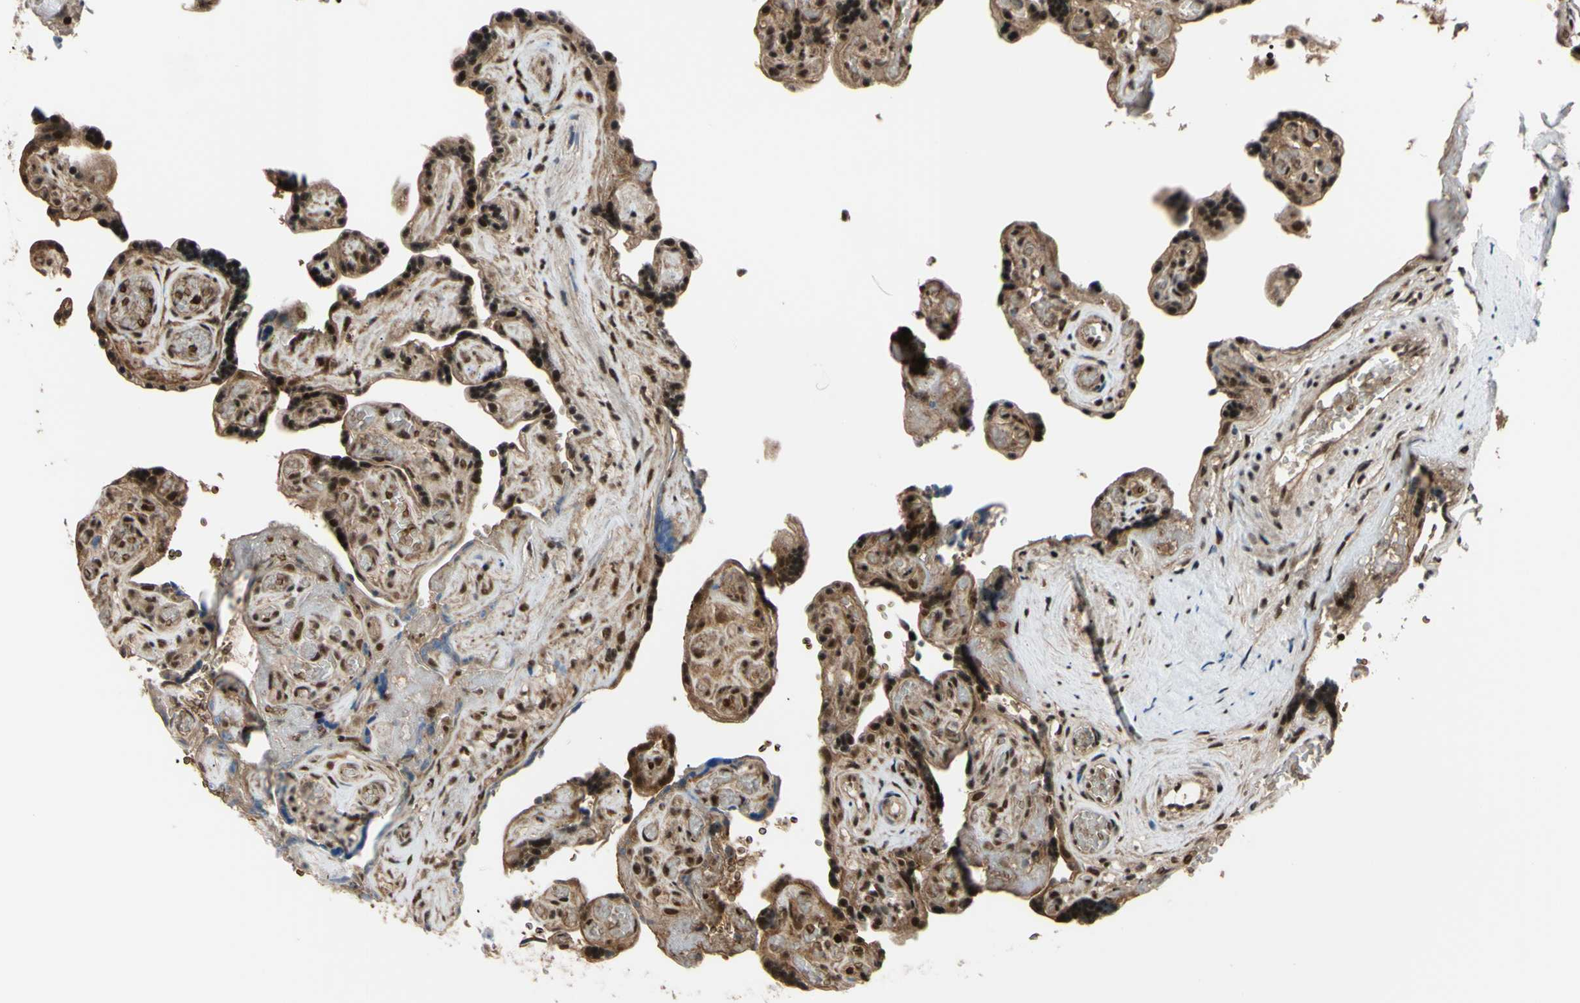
{"staining": {"intensity": "strong", "quantity": ">75%", "location": "nuclear"}, "tissue": "placenta", "cell_type": "Trophoblastic cells", "image_type": "normal", "snomed": [{"axis": "morphology", "description": "Normal tissue, NOS"}, {"axis": "topography", "description": "Placenta"}], "caption": "Placenta stained for a protein displays strong nuclear positivity in trophoblastic cells. (brown staining indicates protein expression, while blue staining denotes nuclei).", "gene": "THAP12", "patient": {"sex": "female", "age": 30}}